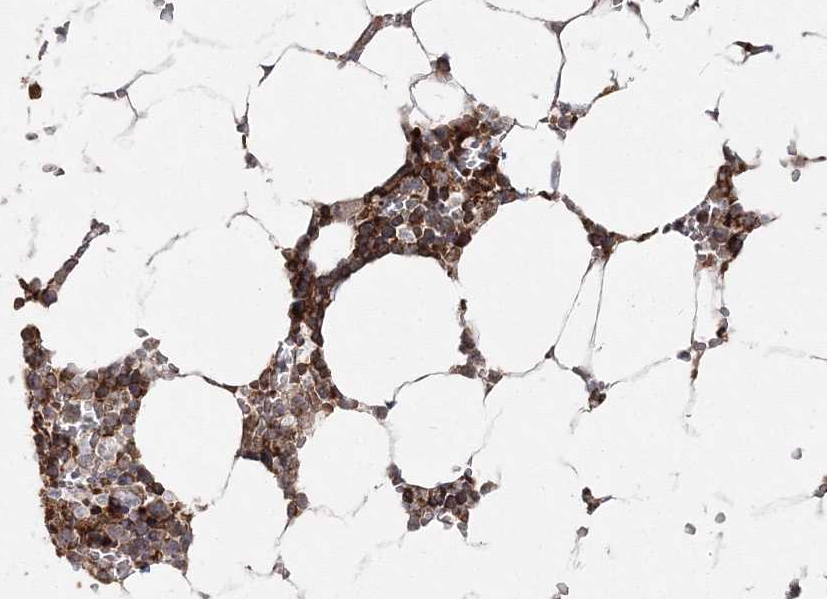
{"staining": {"intensity": "moderate", "quantity": "25%-75%", "location": "cytoplasmic/membranous"}, "tissue": "bone marrow", "cell_type": "Hematopoietic cells", "image_type": "normal", "snomed": [{"axis": "morphology", "description": "Normal tissue, NOS"}, {"axis": "topography", "description": "Bone marrow"}], "caption": "High-magnification brightfield microscopy of benign bone marrow stained with DAB (brown) and counterstained with hematoxylin (blue). hematopoietic cells exhibit moderate cytoplasmic/membranous expression is appreciated in approximately25%-75% of cells. The protein is shown in brown color, while the nuclei are stained blue.", "gene": "PCBD2", "patient": {"sex": "male", "age": 70}}